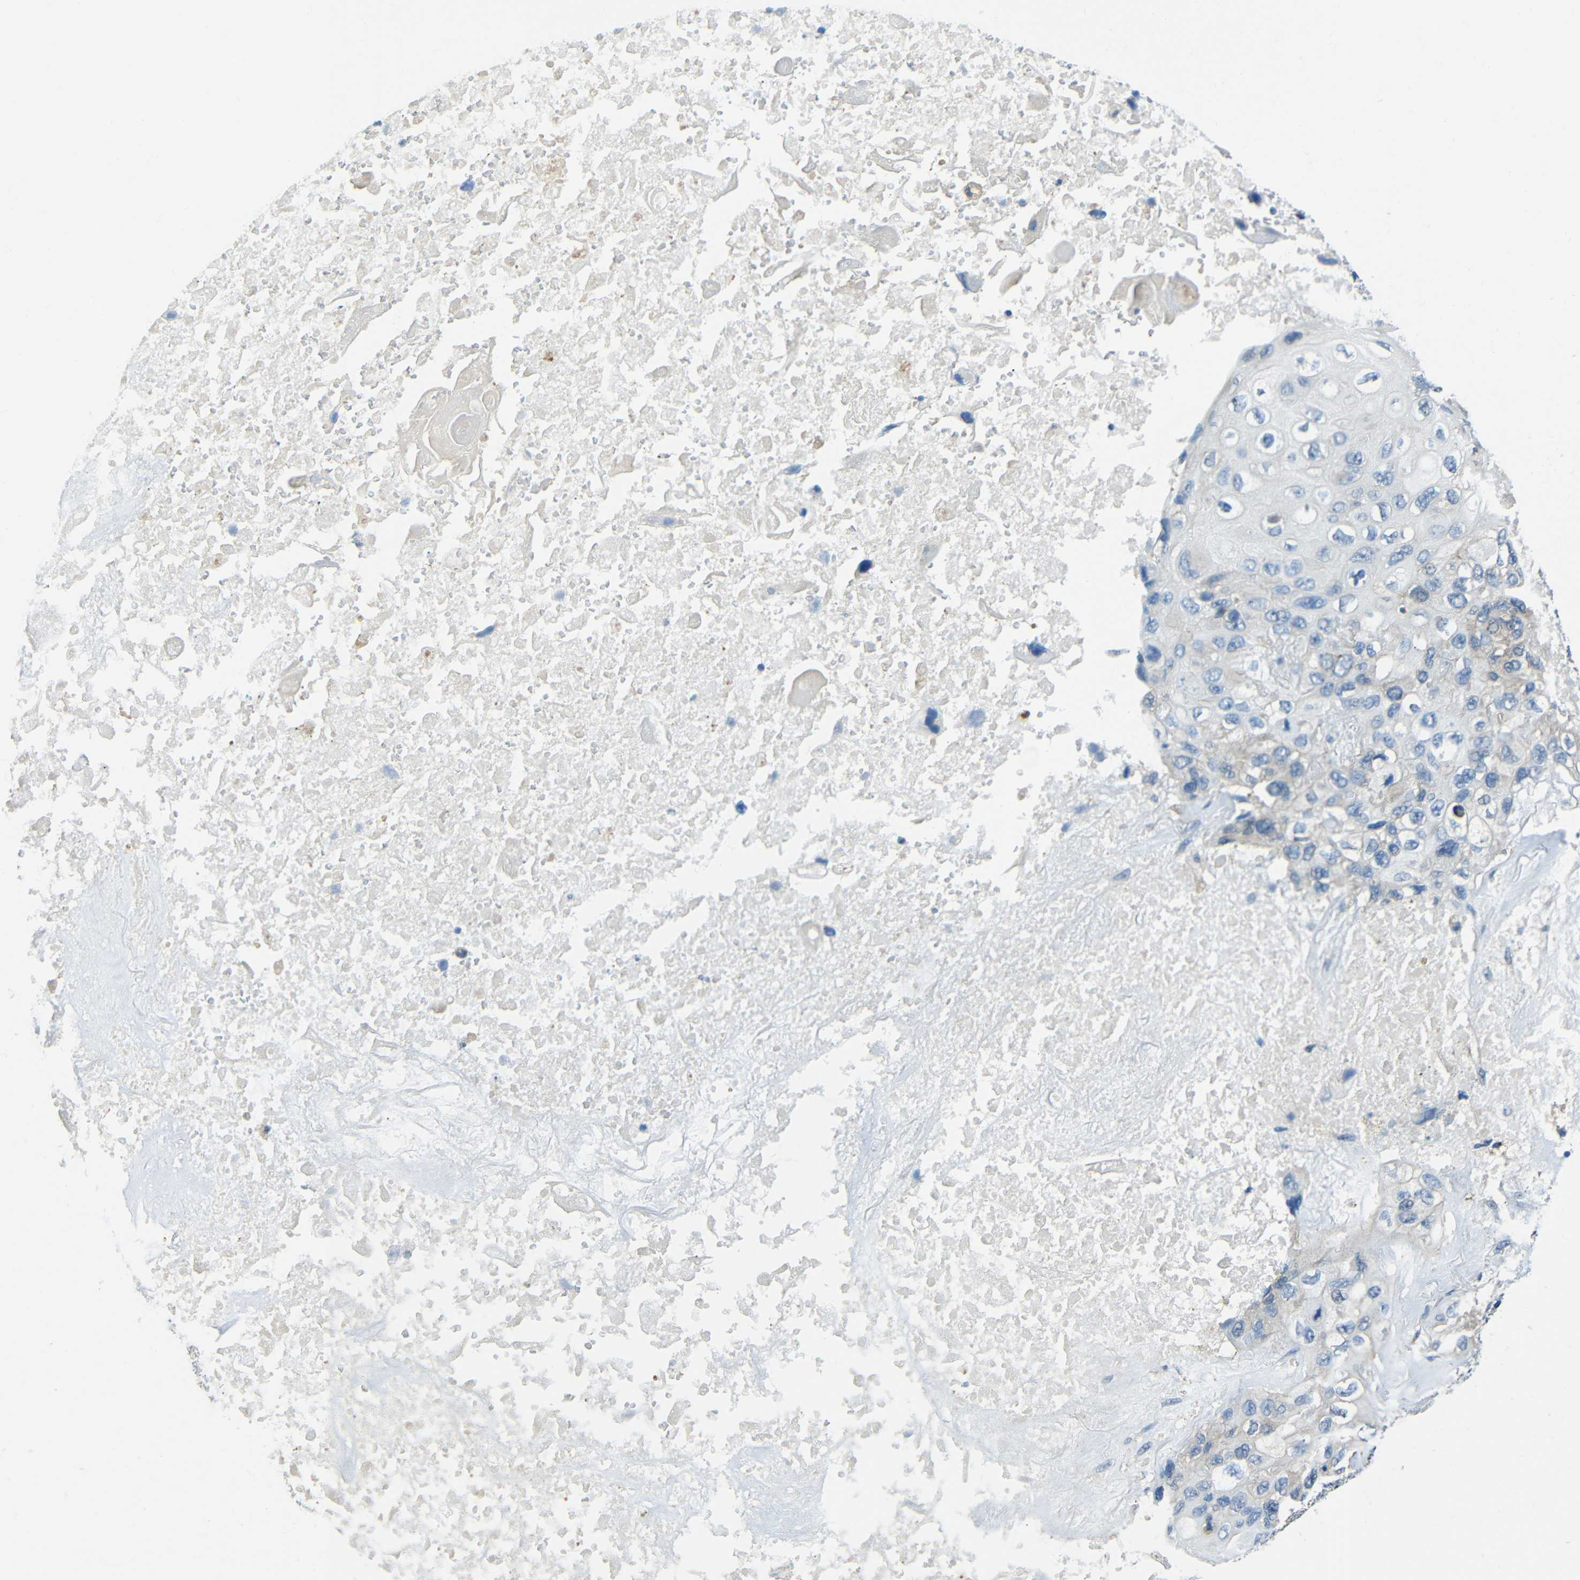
{"staining": {"intensity": "negative", "quantity": "none", "location": "none"}, "tissue": "lung cancer", "cell_type": "Tumor cells", "image_type": "cancer", "snomed": [{"axis": "morphology", "description": "Squamous cell carcinoma, NOS"}, {"axis": "topography", "description": "Lung"}], "caption": "High magnification brightfield microscopy of lung cancer stained with DAB (3,3'-diaminobenzidine) (brown) and counterstained with hematoxylin (blue): tumor cells show no significant staining. (Immunohistochemistry, brightfield microscopy, high magnification).", "gene": "CYP26B1", "patient": {"sex": "female", "age": 73}}